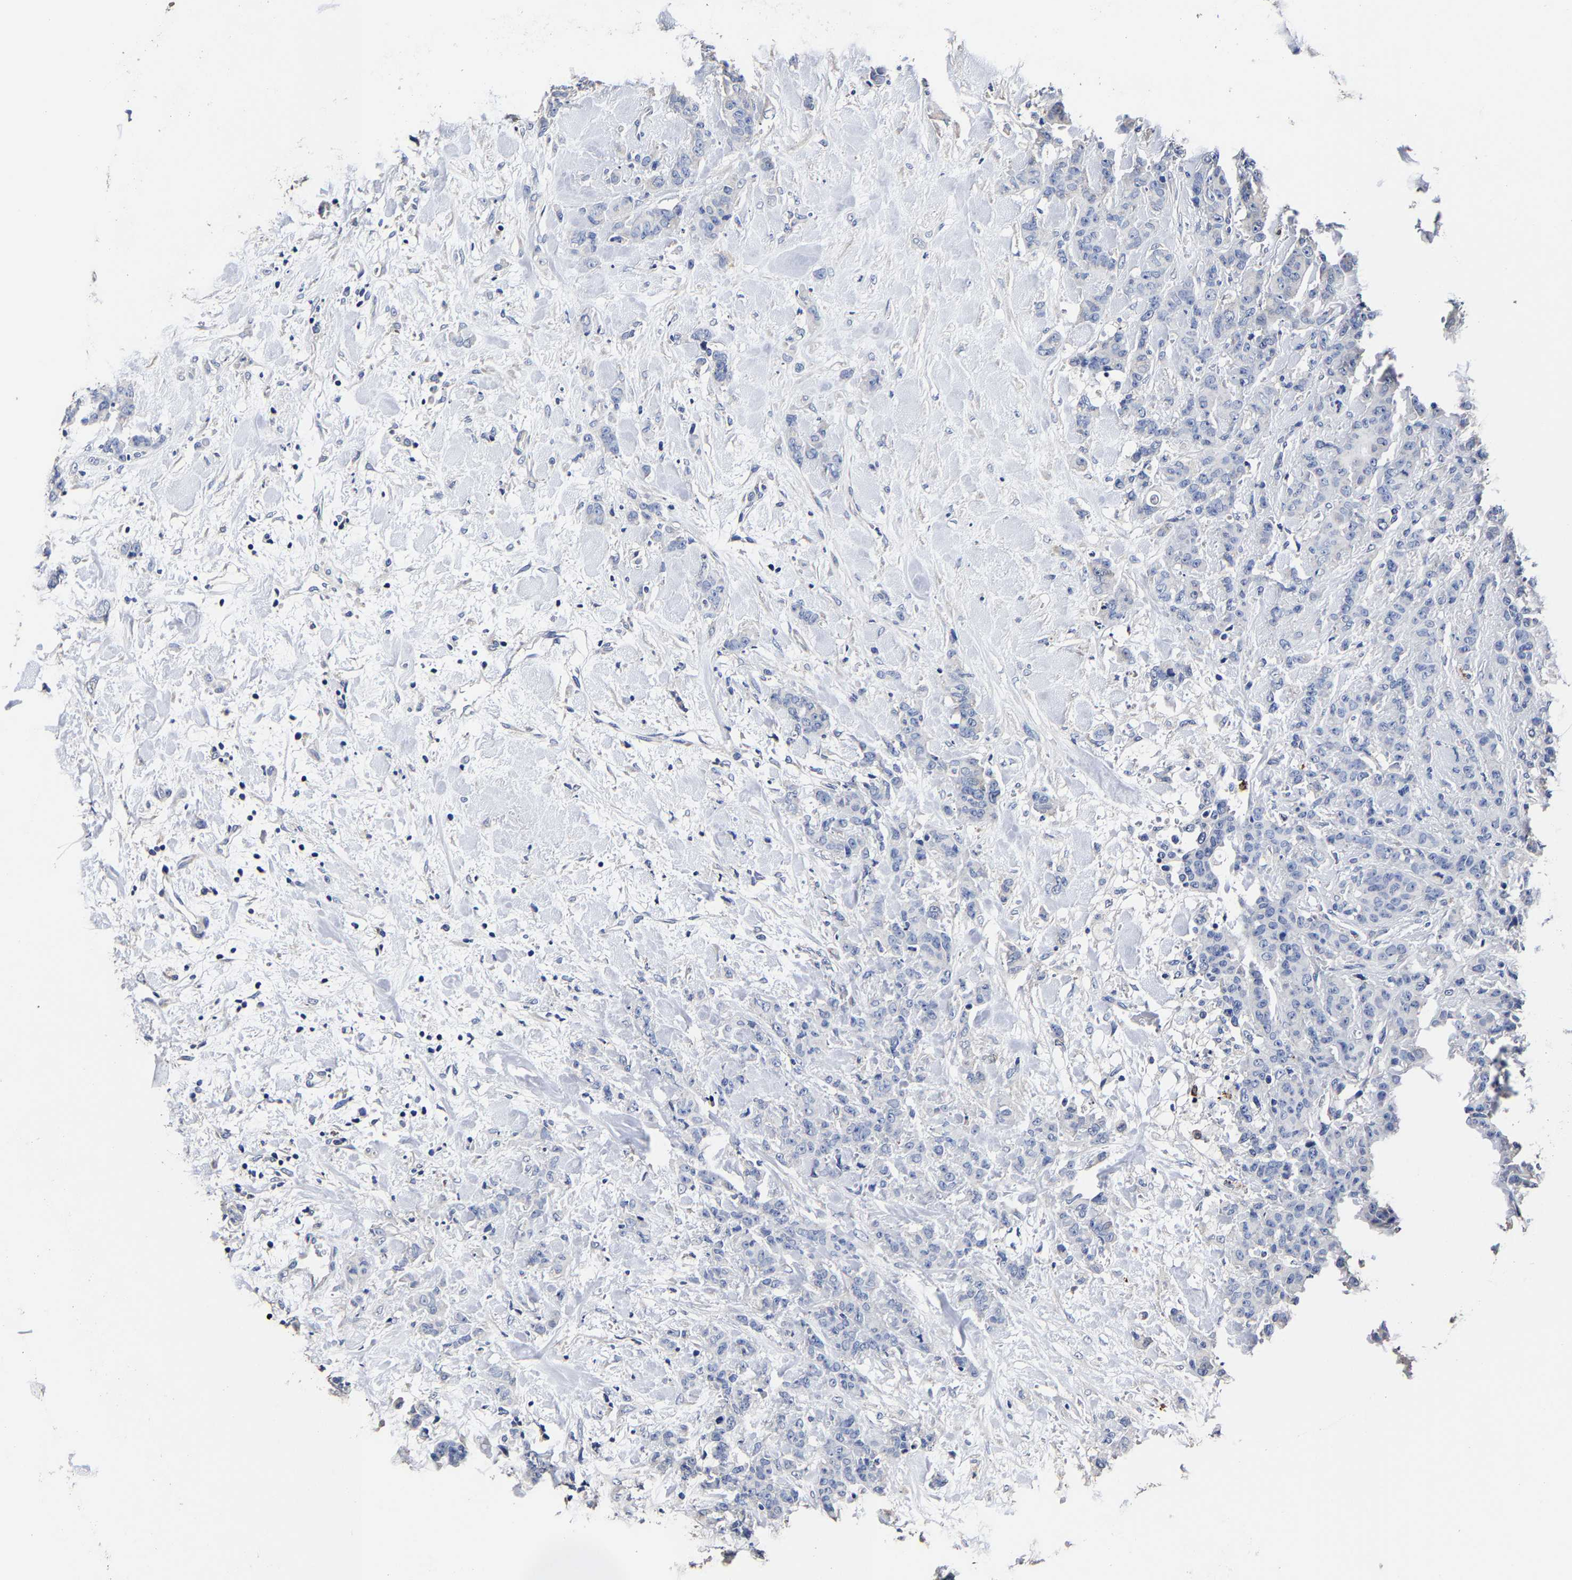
{"staining": {"intensity": "negative", "quantity": "none", "location": "none"}, "tissue": "breast cancer", "cell_type": "Tumor cells", "image_type": "cancer", "snomed": [{"axis": "morphology", "description": "Normal tissue, NOS"}, {"axis": "morphology", "description": "Duct carcinoma"}, {"axis": "topography", "description": "Breast"}], "caption": "Protein analysis of breast infiltrating ductal carcinoma demonstrates no significant positivity in tumor cells. Nuclei are stained in blue.", "gene": "AKAP4", "patient": {"sex": "female", "age": 40}}